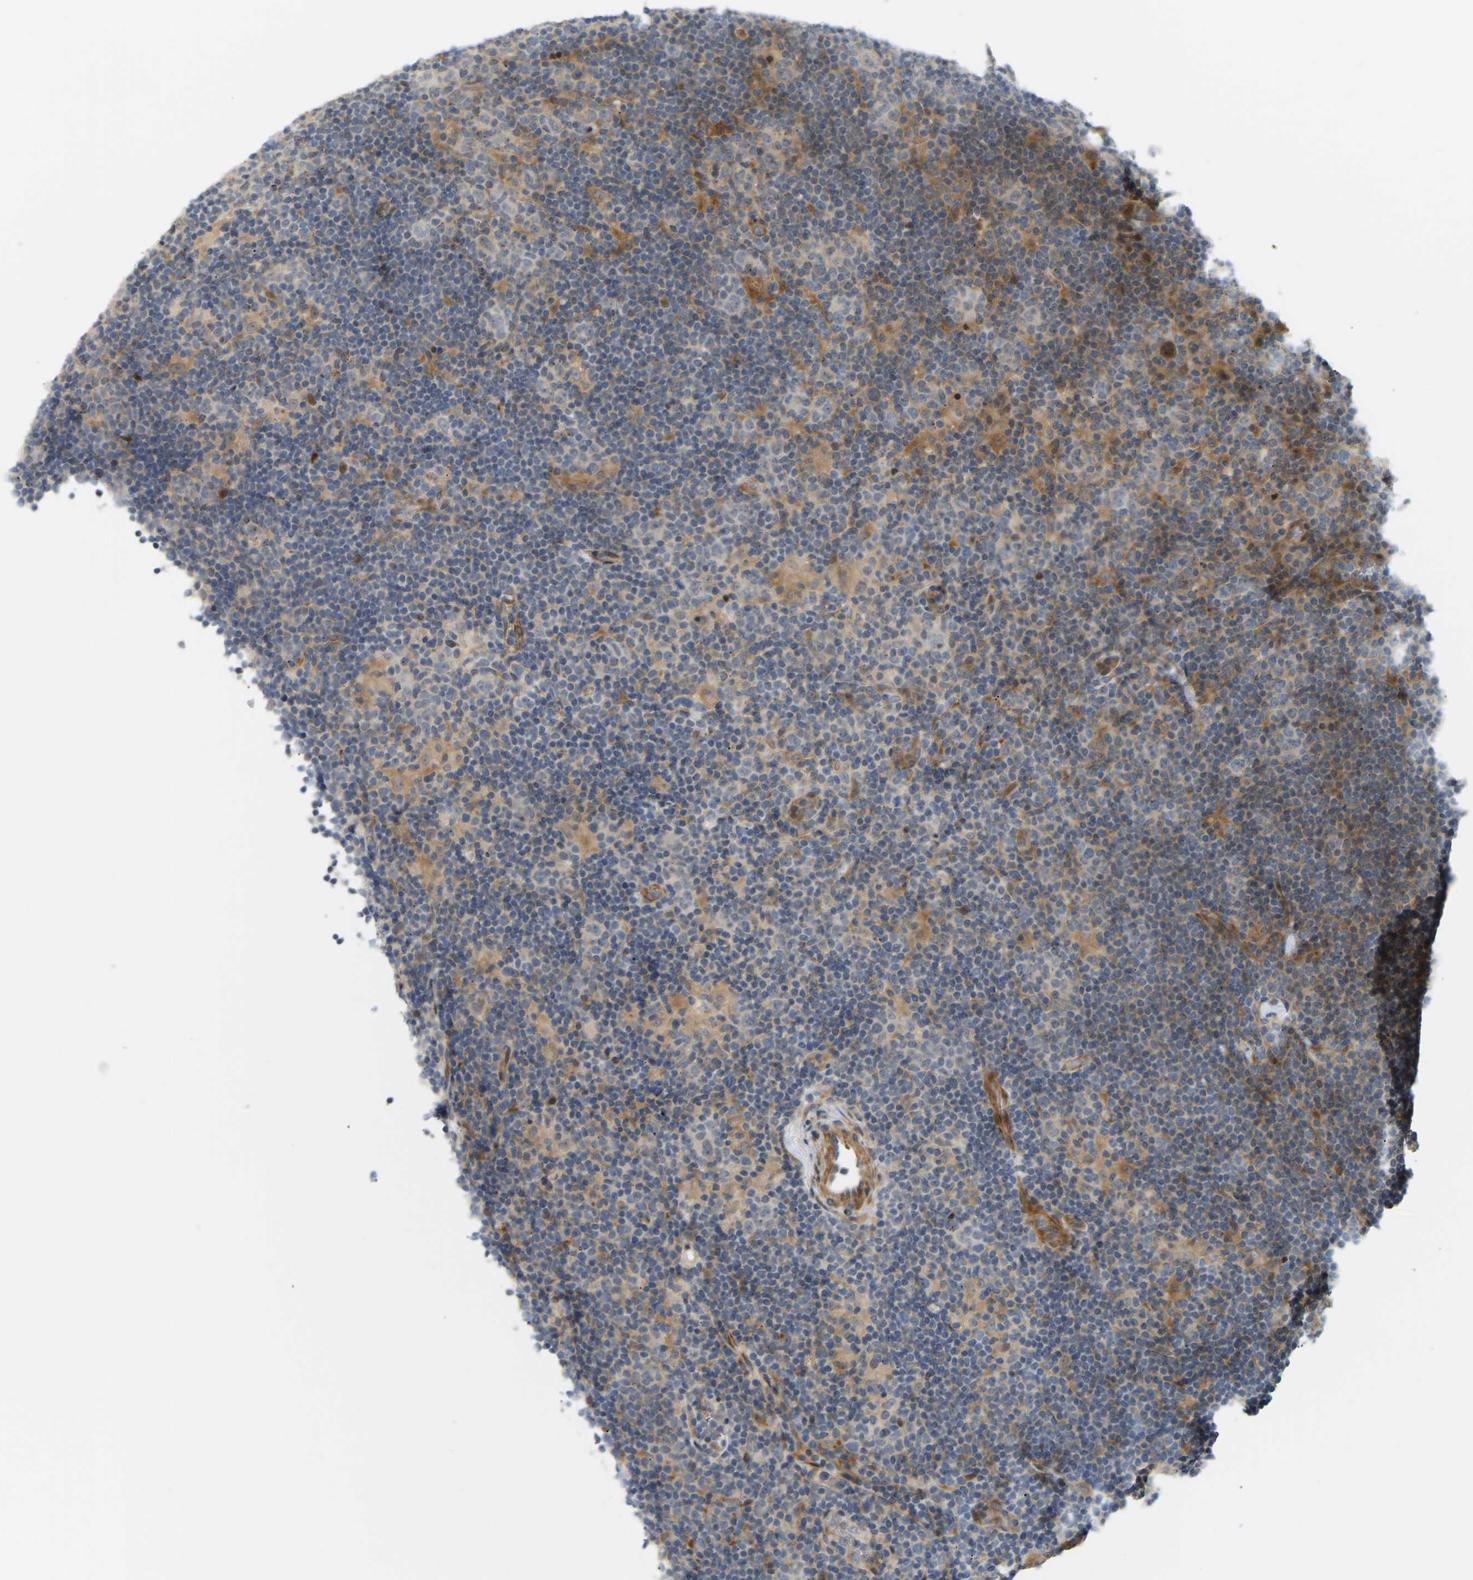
{"staining": {"intensity": "moderate", "quantity": "<25%", "location": "nuclear"}, "tissue": "lymphoma", "cell_type": "Tumor cells", "image_type": "cancer", "snomed": [{"axis": "morphology", "description": "Hodgkin's disease, NOS"}, {"axis": "topography", "description": "Lymph node"}], "caption": "DAB immunohistochemical staining of lymphoma exhibits moderate nuclear protein expression in approximately <25% of tumor cells.", "gene": "POGLUT2", "patient": {"sex": "female", "age": 57}}